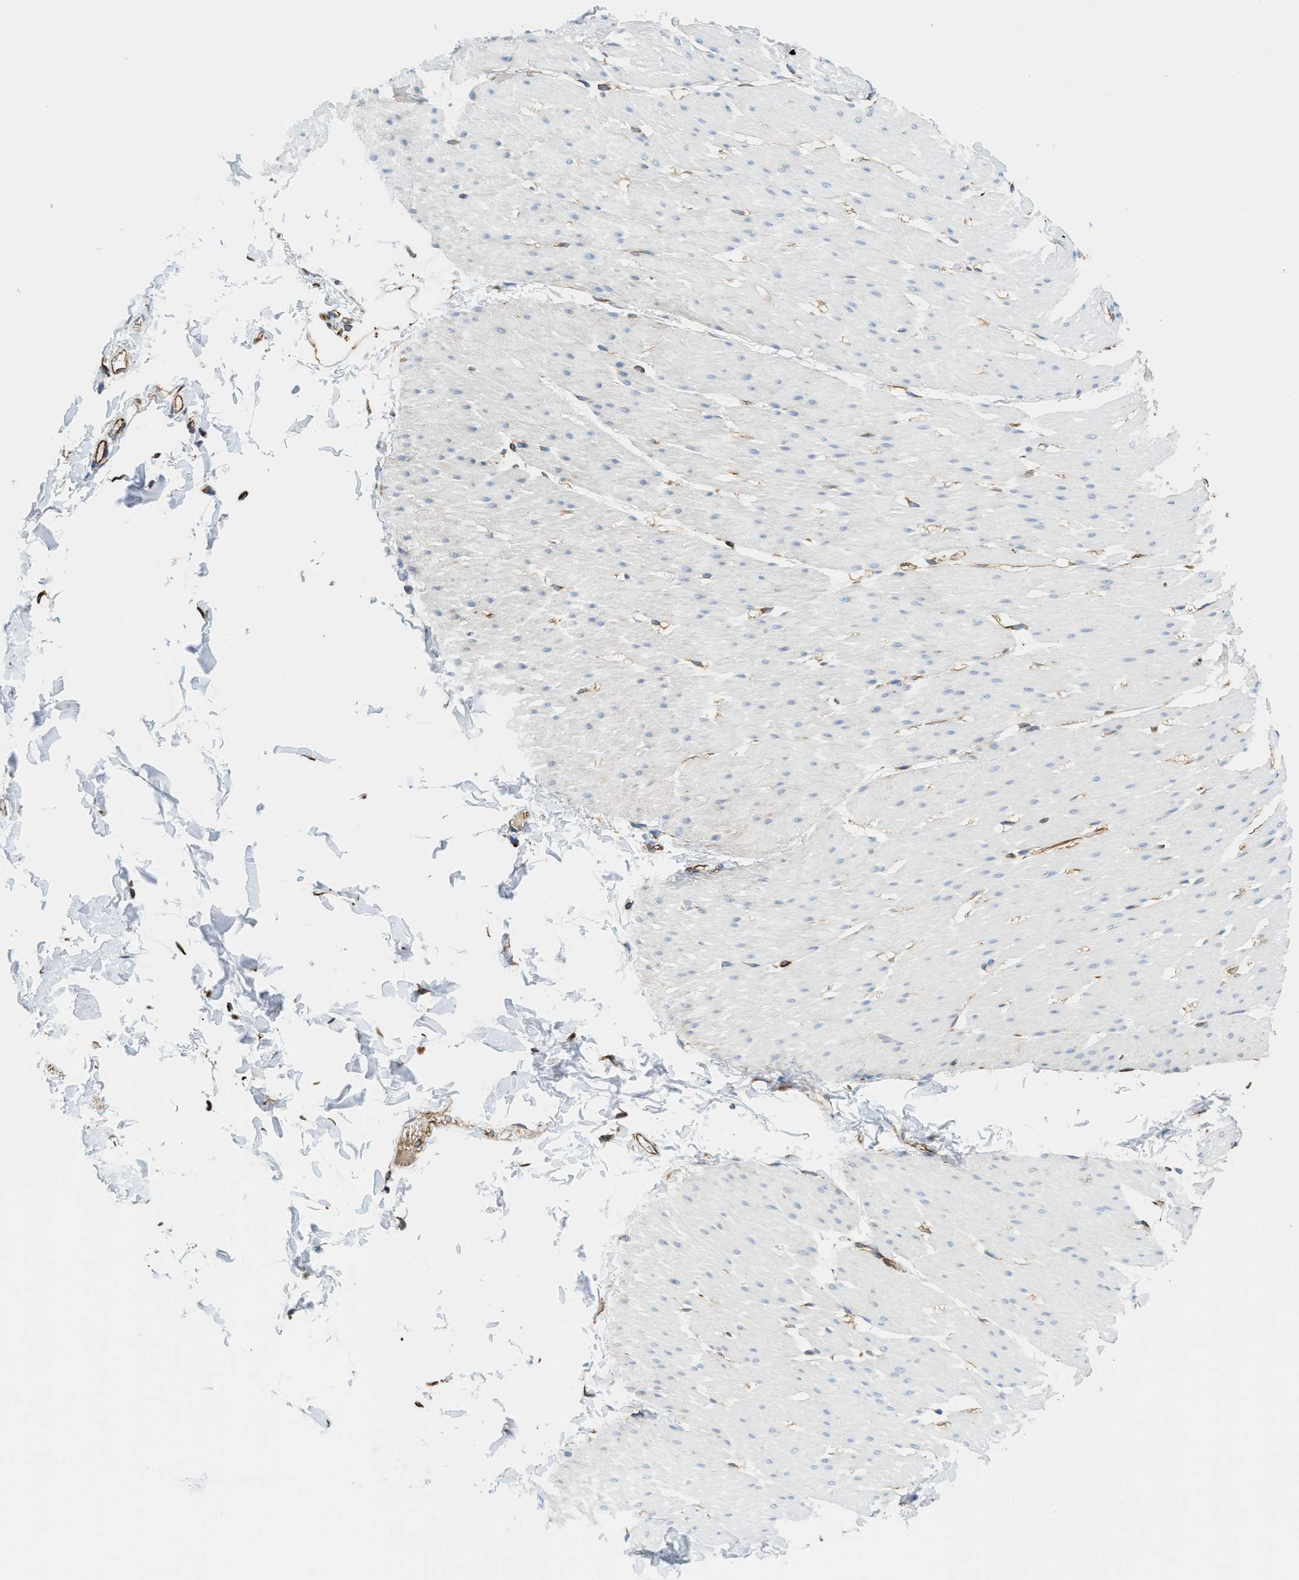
{"staining": {"intensity": "weak", "quantity": "<25%", "location": "cytoplasmic/membranous"}, "tissue": "smooth muscle", "cell_type": "Smooth muscle cells", "image_type": "normal", "snomed": [{"axis": "morphology", "description": "Normal tissue, NOS"}, {"axis": "topography", "description": "Smooth muscle"}, {"axis": "topography", "description": "Colon"}], "caption": "Smooth muscle cells are negative for brown protein staining in unremarkable smooth muscle. (DAB immunohistochemistry, high magnification).", "gene": "HSD17B12", "patient": {"sex": "male", "age": 67}}